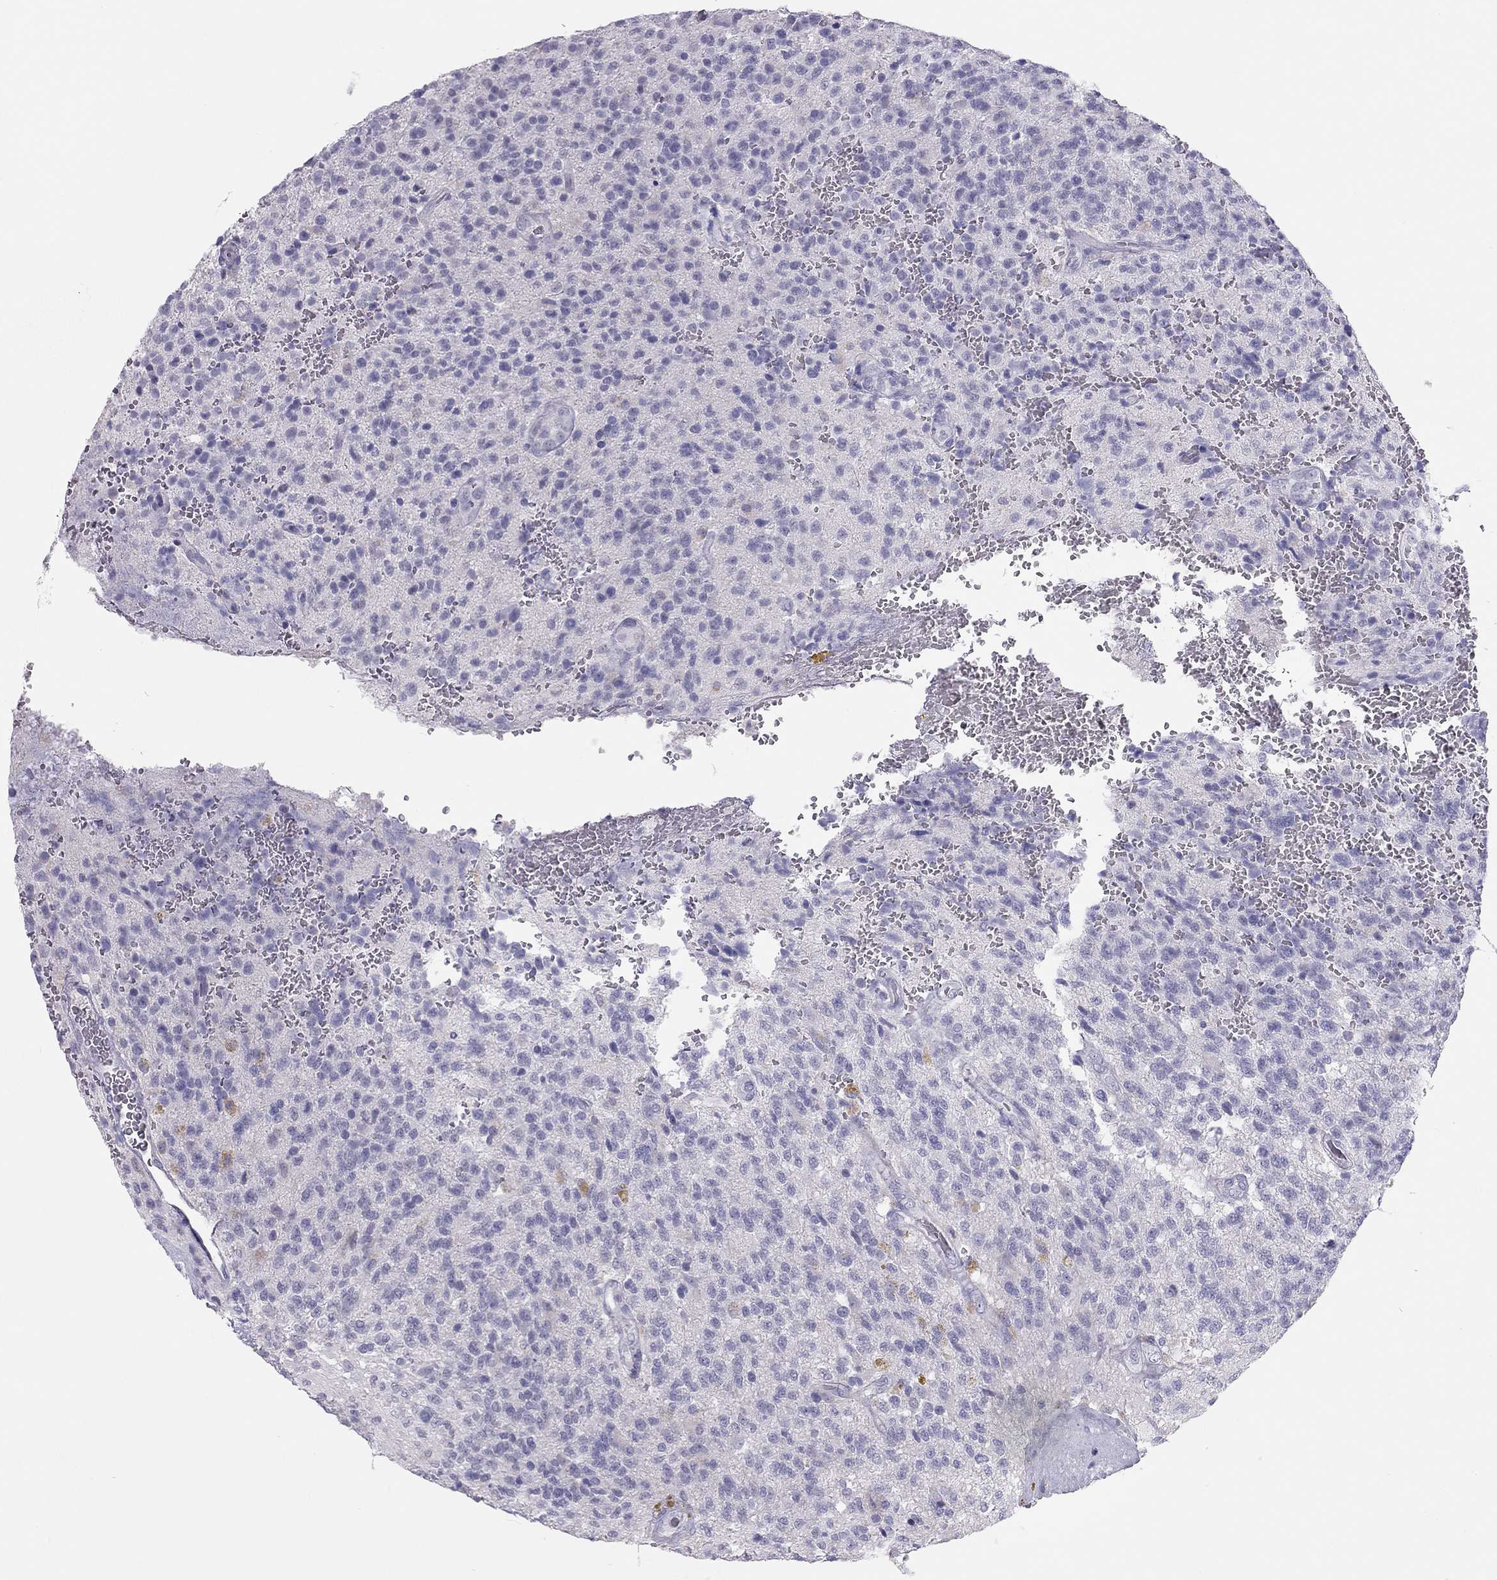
{"staining": {"intensity": "negative", "quantity": "none", "location": "none"}, "tissue": "glioma", "cell_type": "Tumor cells", "image_type": "cancer", "snomed": [{"axis": "morphology", "description": "Glioma, malignant, High grade"}, {"axis": "topography", "description": "Brain"}], "caption": "This is an immunohistochemistry histopathology image of human malignant glioma (high-grade). There is no positivity in tumor cells.", "gene": "SPATA12", "patient": {"sex": "male", "age": 56}}